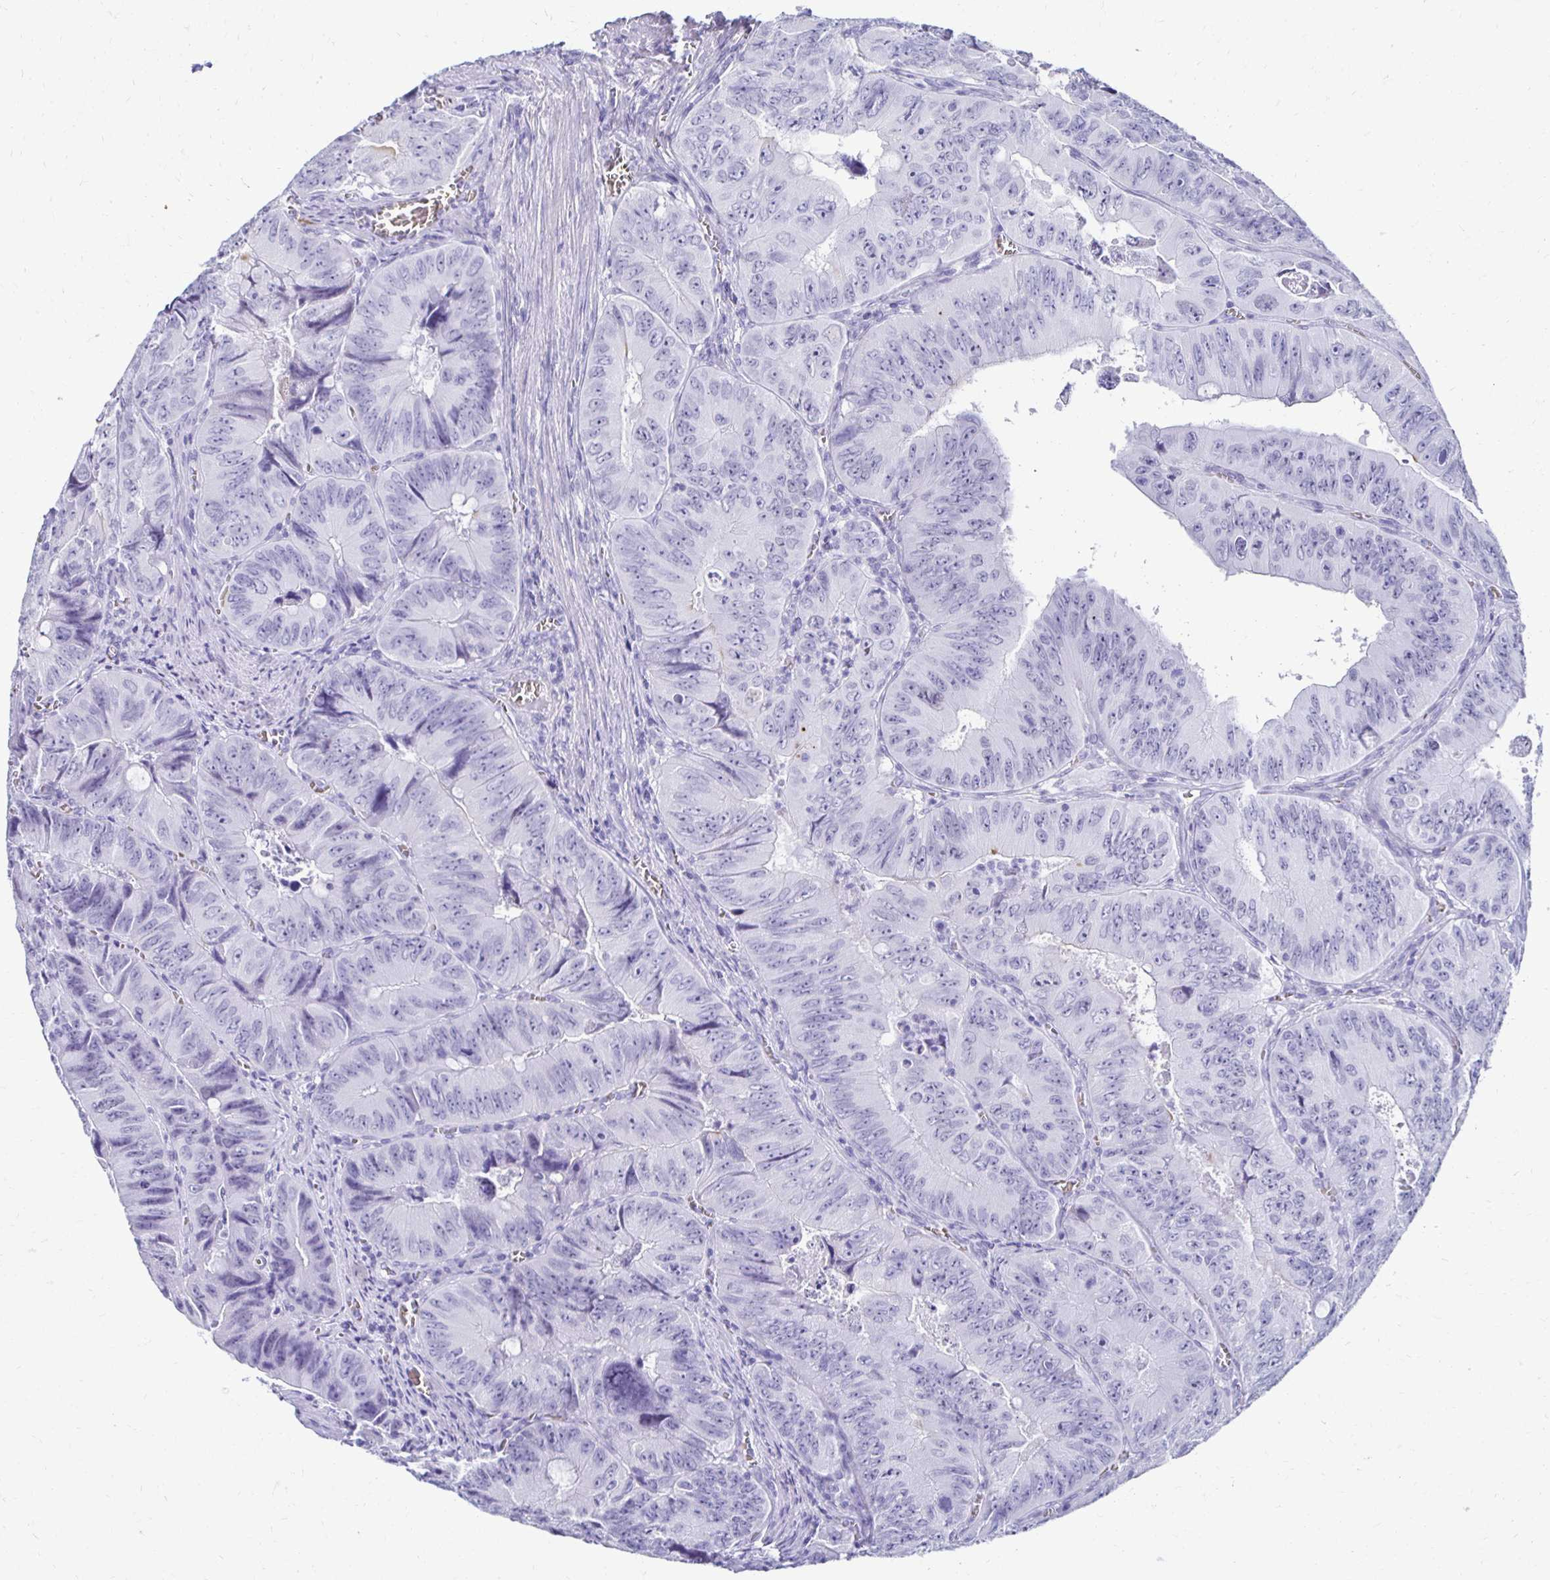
{"staining": {"intensity": "negative", "quantity": "none", "location": "none"}, "tissue": "colorectal cancer", "cell_type": "Tumor cells", "image_type": "cancer", "snomed": [{"axis": "morphology", "description": "Adenocarcinoma, NOS"}, {"axis": "topography", "description": "Colon"}], "caption": "This is a histopathology image of immunohistochemistry staining of colorectal cancer (adenocarcinoma), which shows no expression in tumor cells.", "gene": "RHBDL3", "patient": {"sex": "female", "age": 84}}